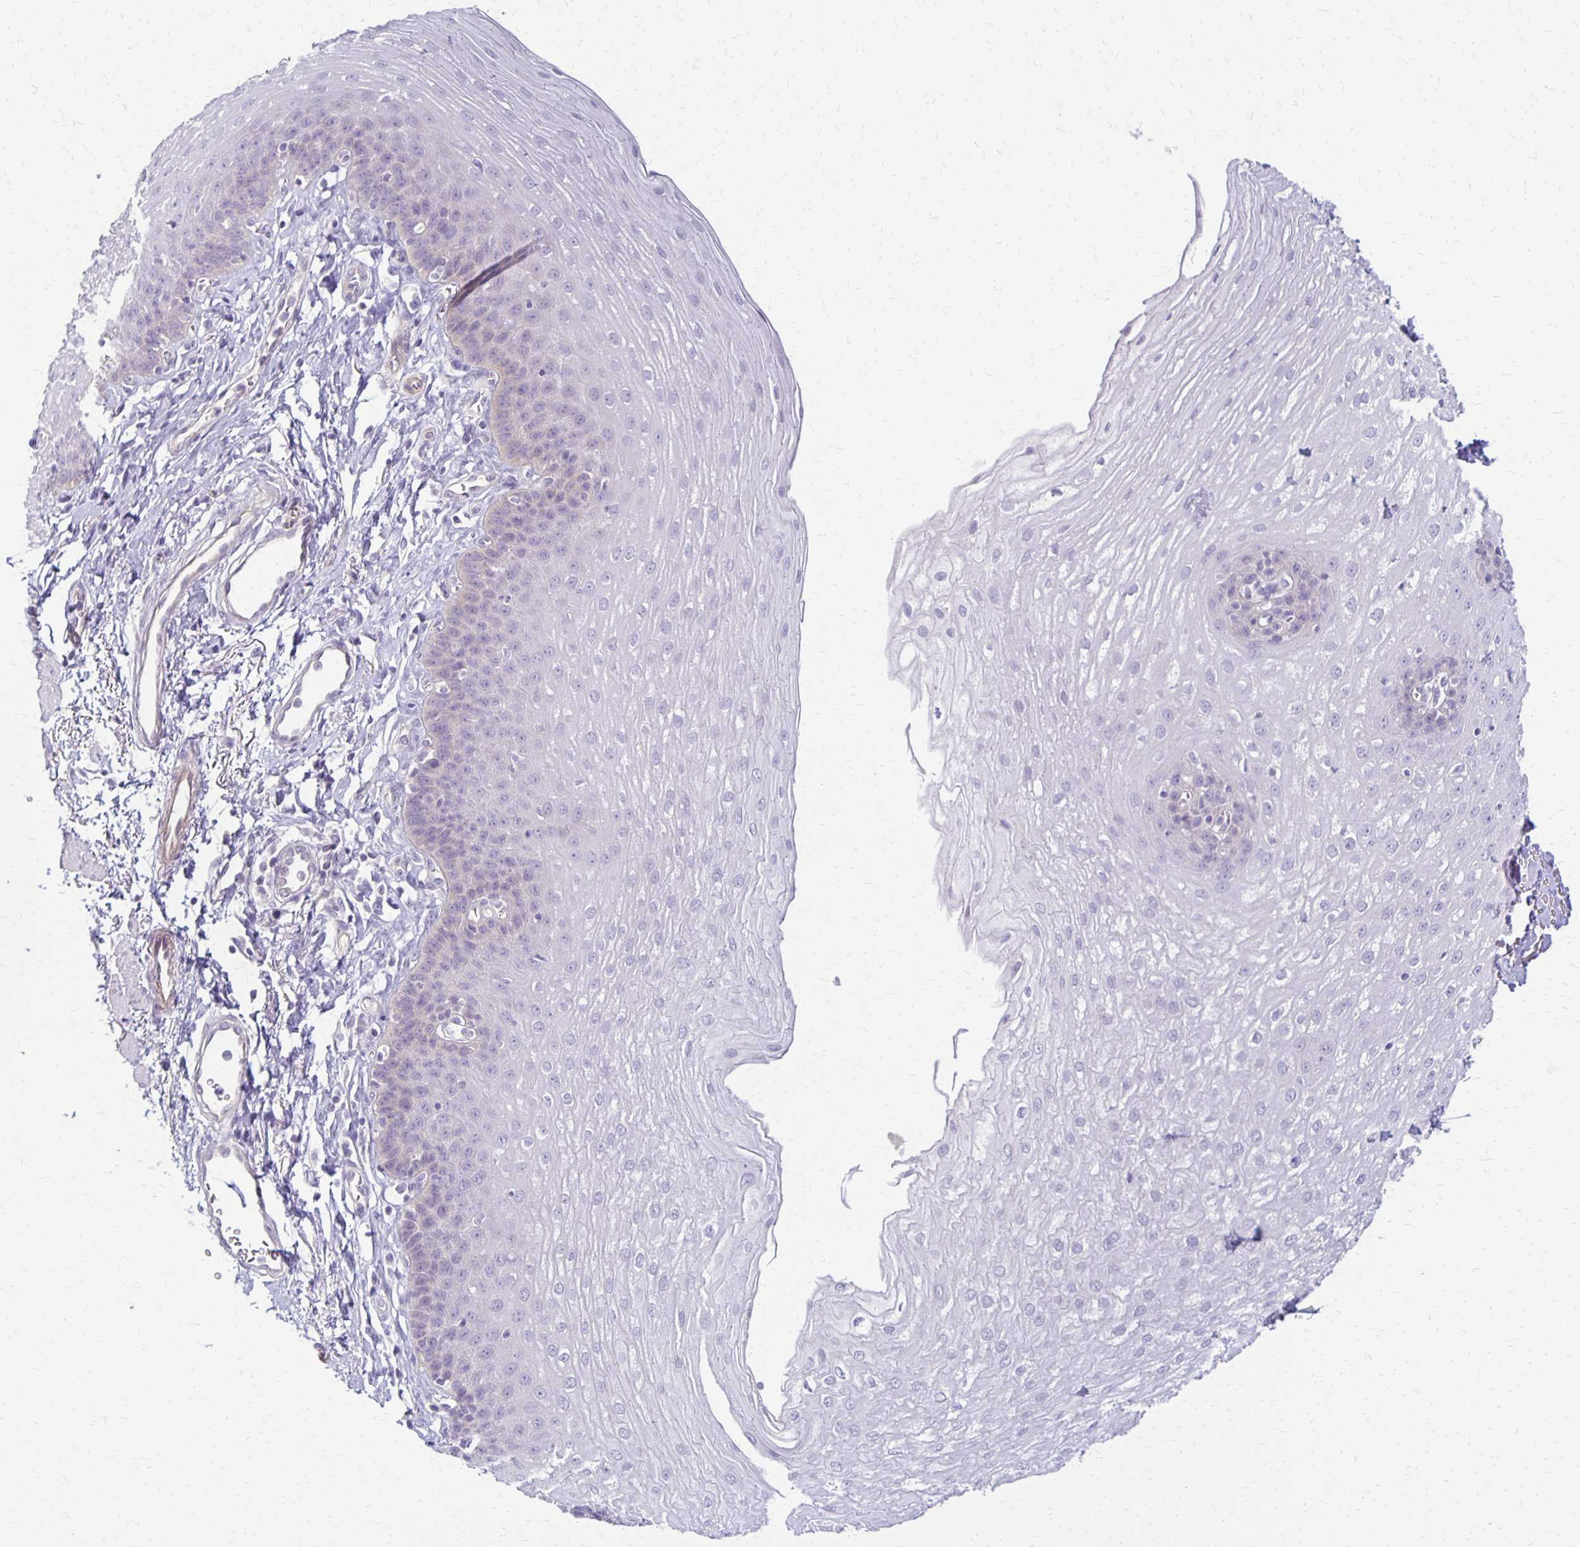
{"staining": {"intensity": "negative", "quantity": "none", "location": "none"}, "tissue": "esophagus", "cell_type": "Squamous epithelial cells", "image_type": "normal", "snomed": [{"axis": "morphology", "description": "Normal tissue, NOS"}, {"axis": "topography", "description": "Esophagus"}], "caption": "Photomicrograph shows no protein positivity in squamous epithelial cells of benign esophagus.", "gene": "RHOC", "patient": {"sex": "female", "age": 81}}